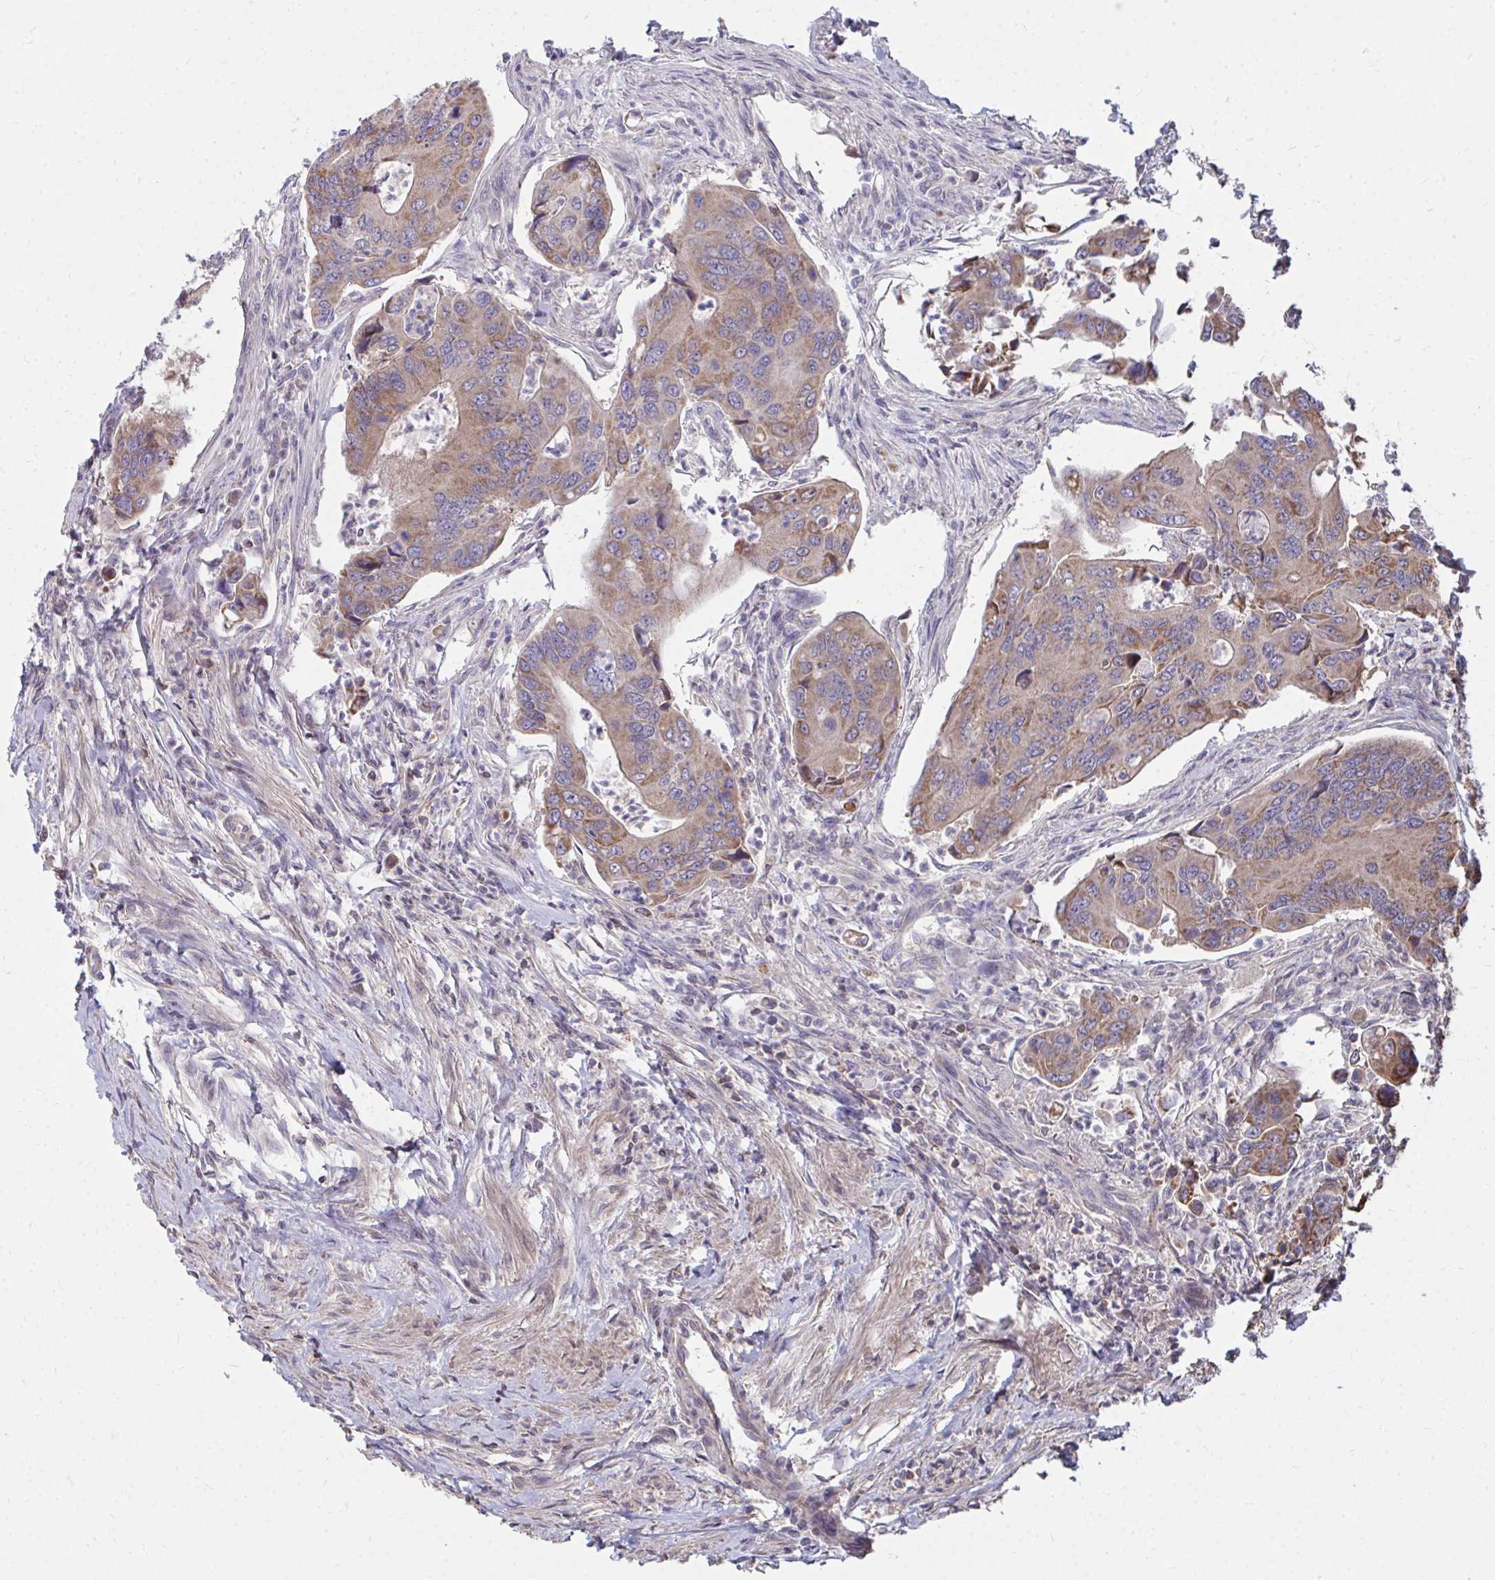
{"staining": {"intensity": "weak", "quantity": ">75%", "location": "cytoplasmic/membranous"}, "tissue": "colorectal cancer", "cell_type": "Tumor cells", "image_type": "cancer", "snomed": [{"axis": "morphology", "description": "Adenocarcinoma, NOS"}, {"axis": "topography", "description": "Colon"}], "caption": "A brown stain labels weak cytoplasmic/membranous staining of a protein in colorectal cancer (adenocarcinoma) tumor cells.", "gene": "DNAJA2", "patient": {"sex": "female", "age": 67}}